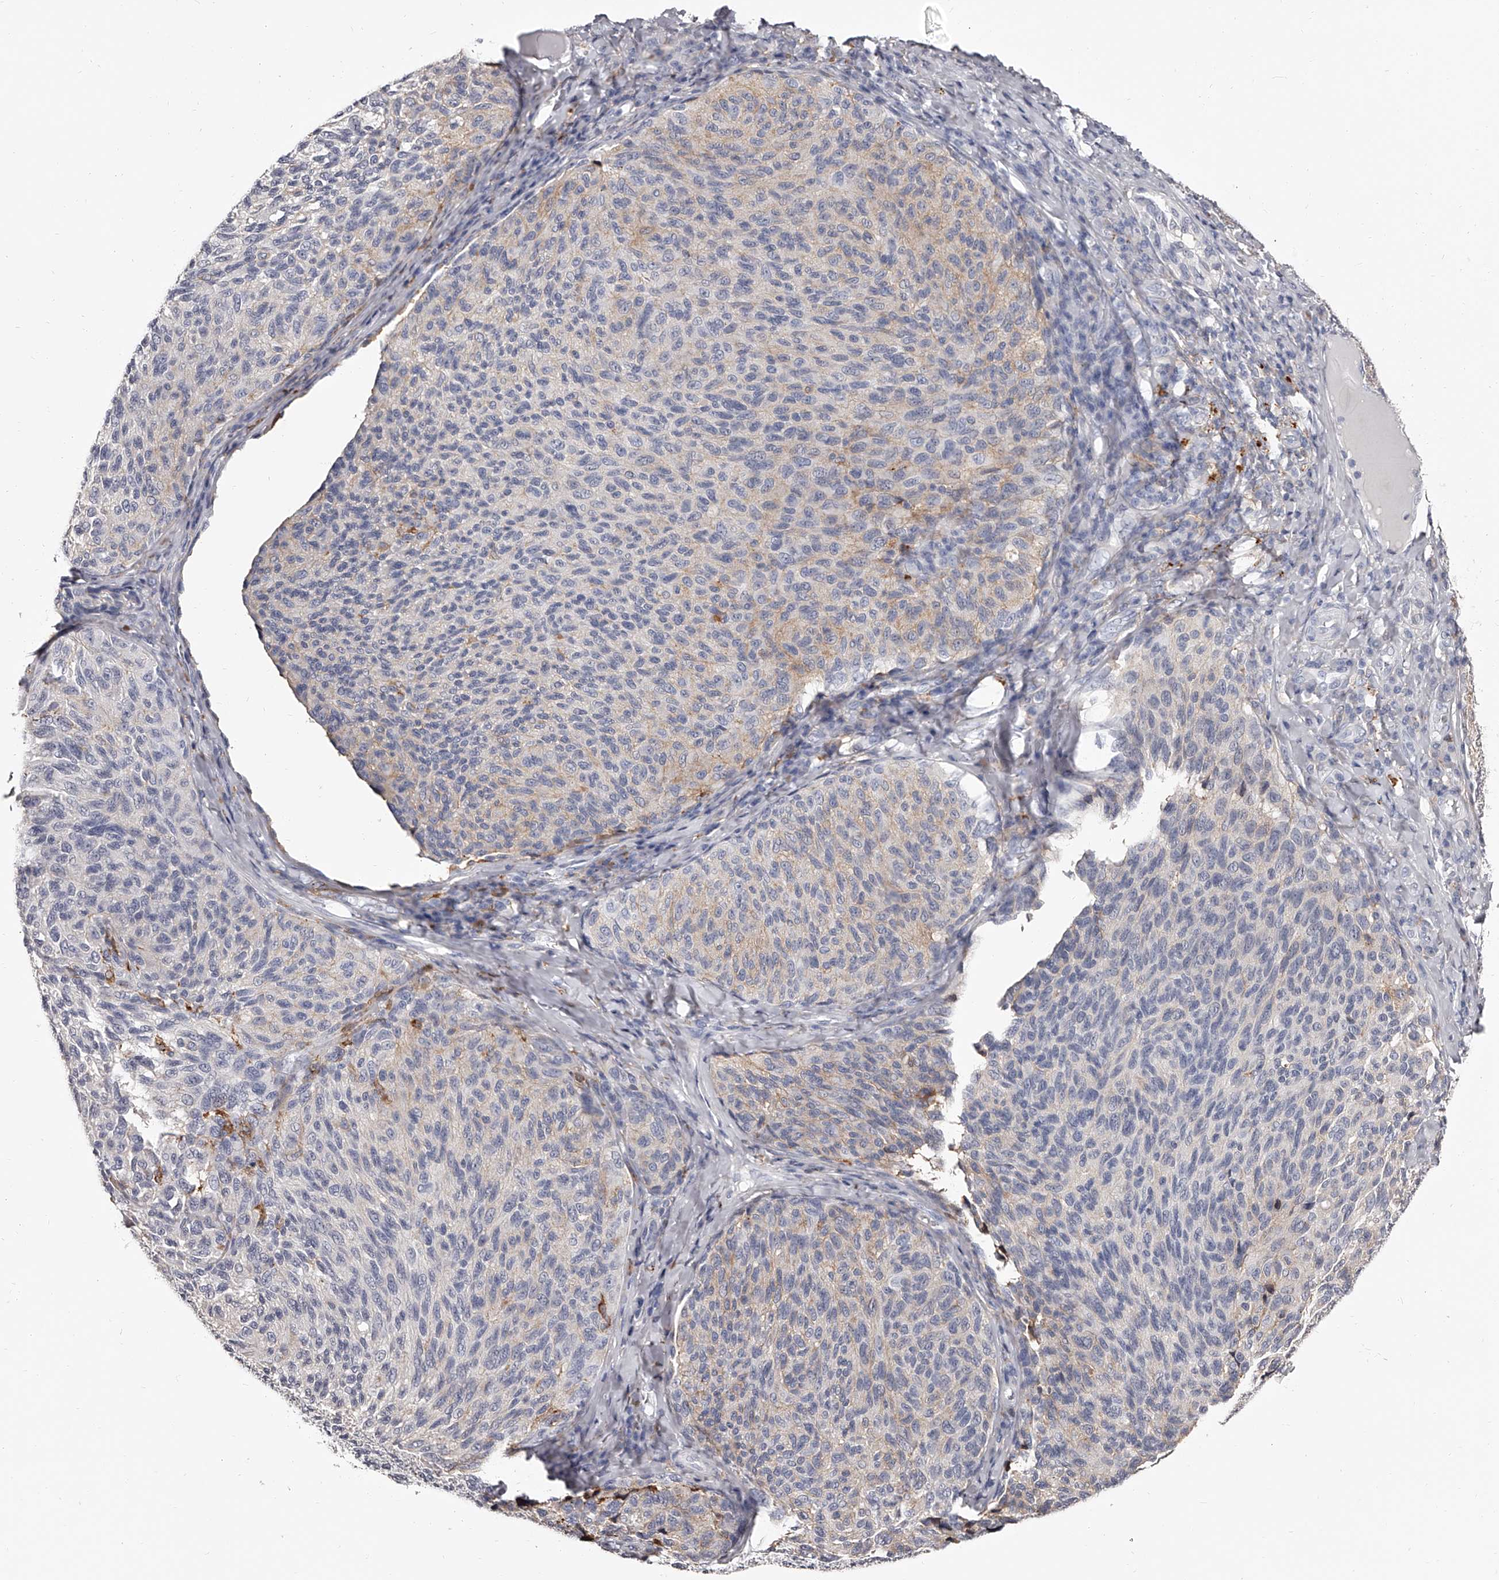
{"staining": {"intensity": "negative", "quantity": "none", "location": "none"}, "tissue": "melanoma", "cell_type": "Tumor cells", "image_type": "cancer", "snomed": [{"axis": "morphology", "description": "Malignant melanoma, NOS"}, {"axis": "topography", "description": "Skin"}], "caption": "DAB immunohistochemical staining of human malignant melanoma exhibits no significant staining in tumor cells.", "gene": "PACSIN1", "patient": {"sex": "female", "age": 73}}